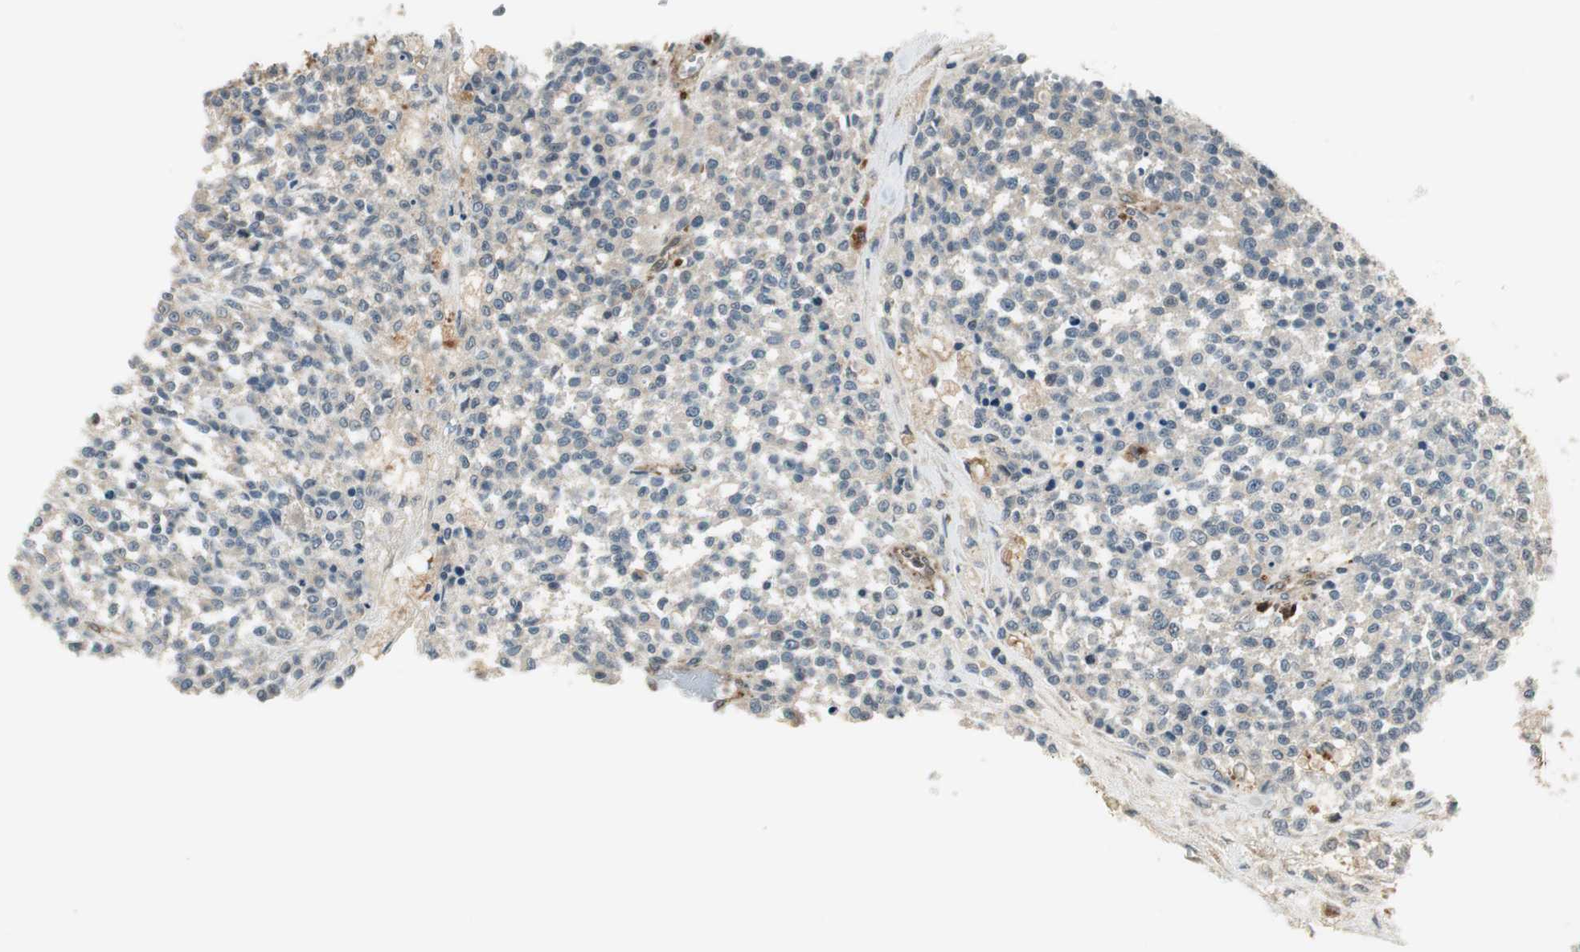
{"staining": {"intensity": "negative", "quantity": "none", "location": "none"}, "tissue": "testis cancer", "cell_type": "Tumor cells", "image_type": "cancer", "snomed": [{"axis": "morphology", "description": "Seminoma, NOS"}, {"axis": "topography", "description": "Testis"}], "caption": "Testis cancer was stained to show a protein in brown. There is no significant staining in tumor cells. Brightfield microscopy of immunohistochemistry (IHC) stained with DAB (3,3'-diaminobenzidine) (brown) and hematoxylin (blue), captured at high magnification.", "gene": "NCK1", "patient": {"sex": "male", "age": 59}}